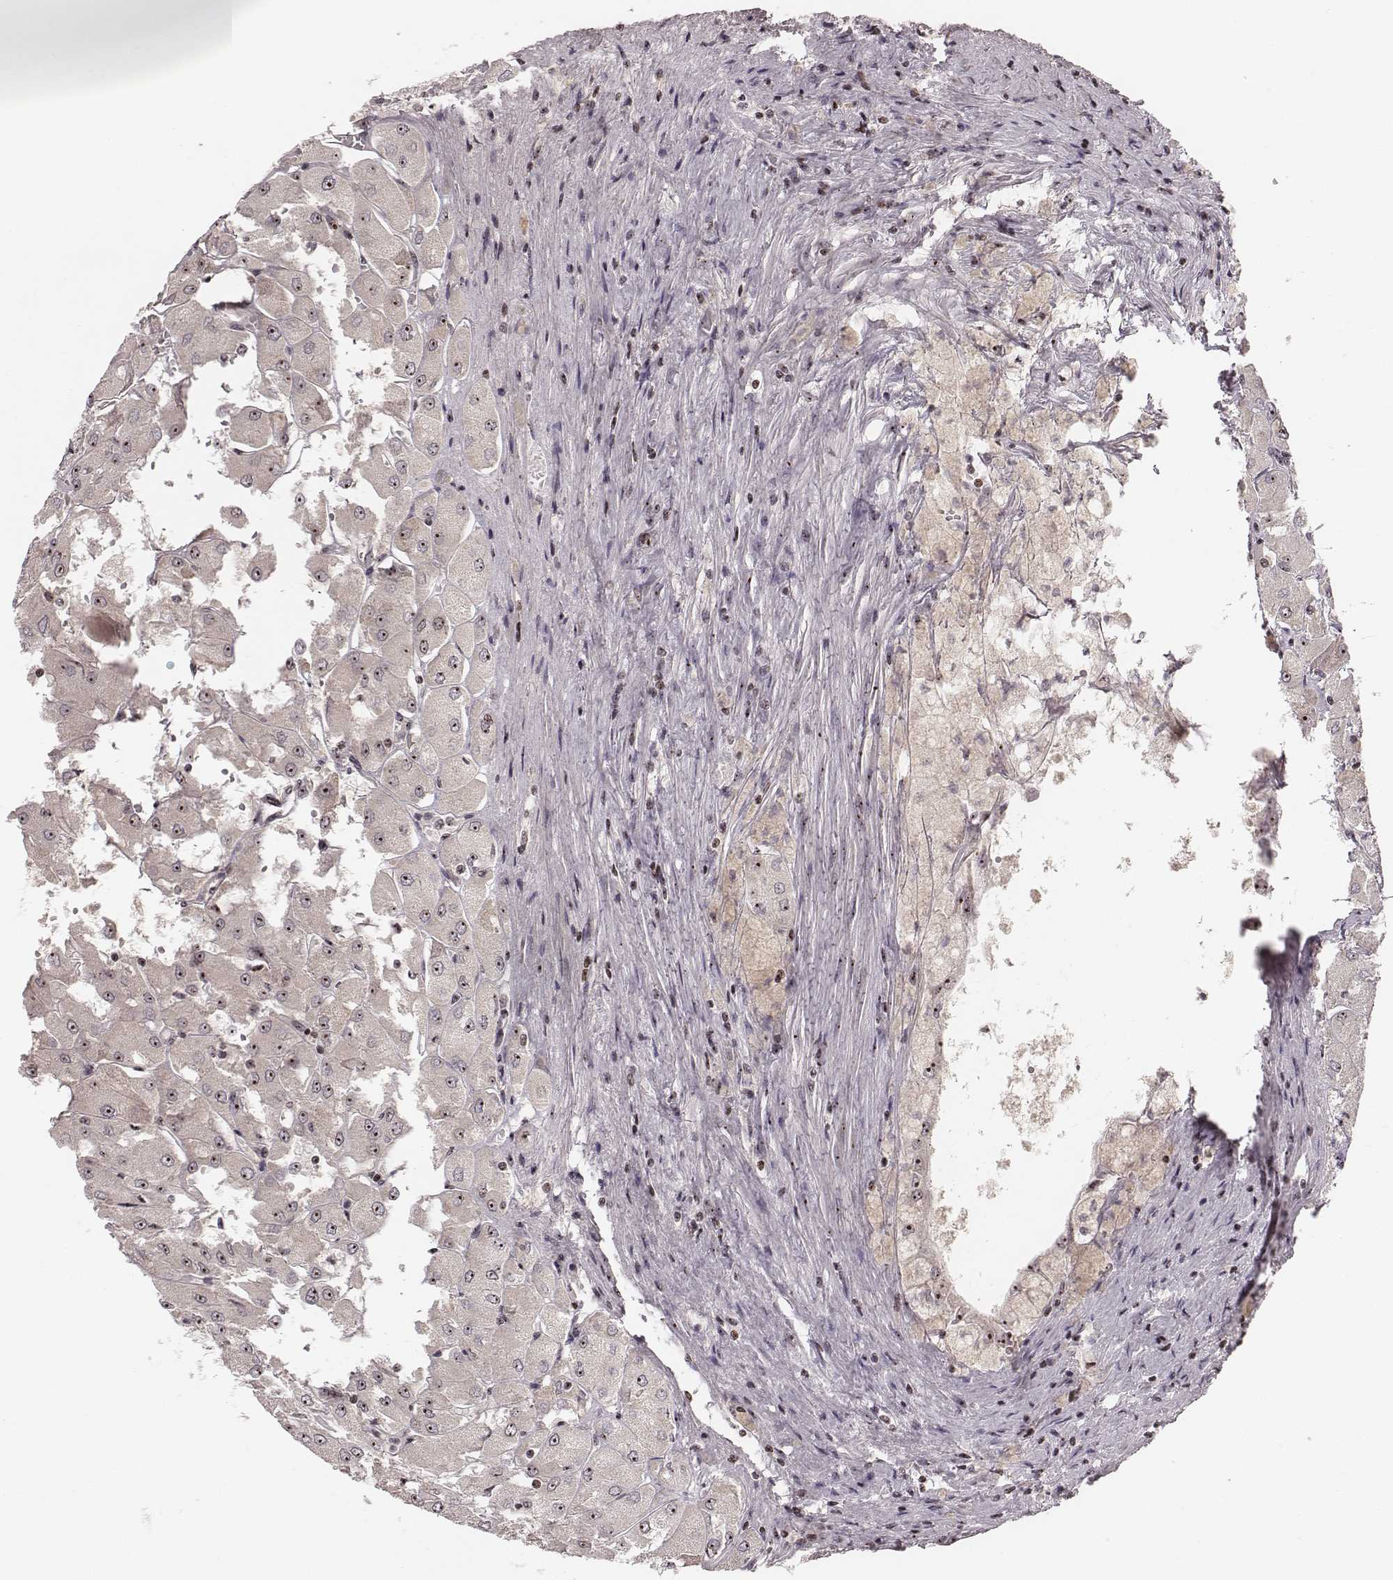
{"staining": {"intensity": "weak", "quantity": ">75%", "location": "nuclear"}, "tissue": "renal cancer", "cell_type": "Tumor cells", "image_type": "cancer", "snomed": [{"axis": "morphology", "description": "Adenocarcinoma, NOS"}, {"axis": "topography", "description": "Kidney"}], "caption": "This is a photomicrograph of IHC staining of adenocarcinoma (renal), which shows weak staining in the nuclear of tumor cells.", "gene": "NOP56", "patient": {"sex": "male", "age": 72}}